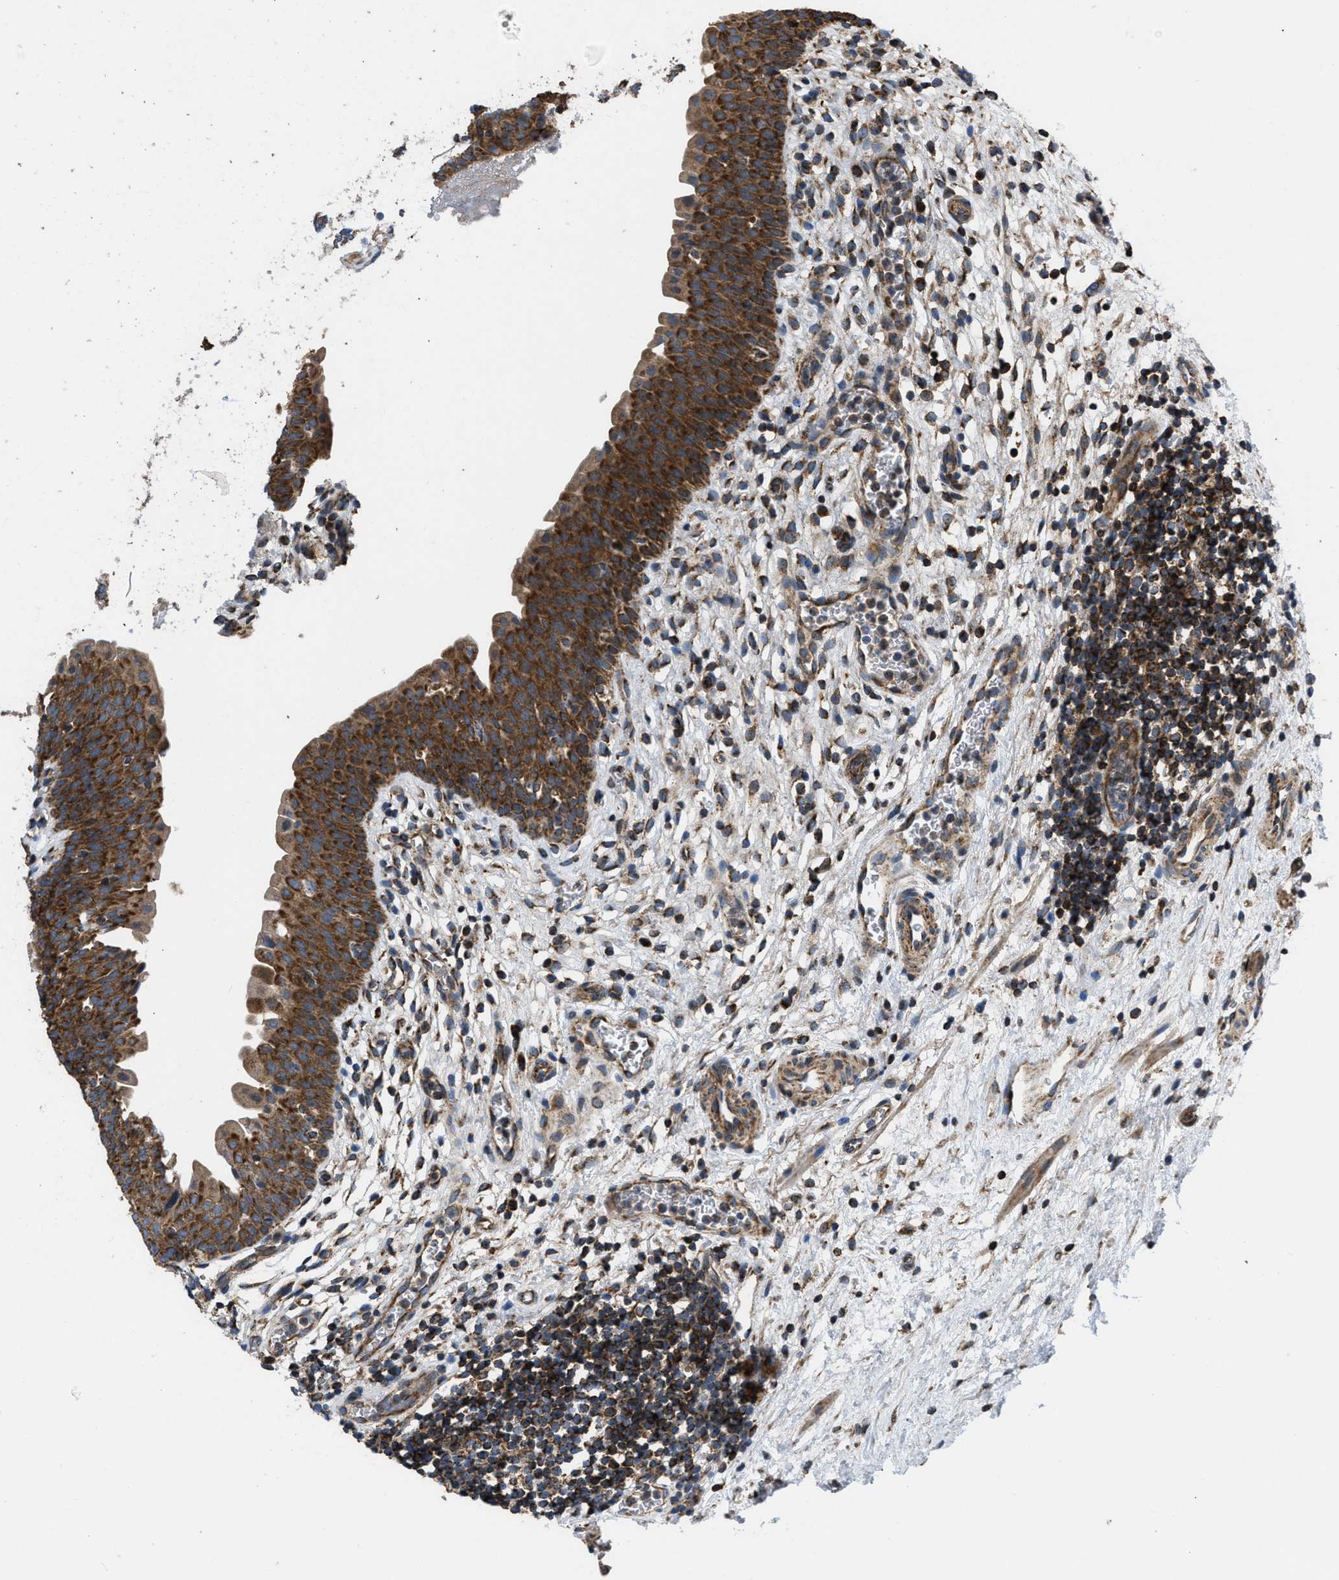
{"staining": {"intensity": "strong", "quantity": ">75%", "location": "cytoplasmic/membranous"}, "tissue": "urinary bladder", "cell_type": "Urothelial cells", "image_type": "normal", "snomed": [{"axis": "morphology", "description": "Normal tissue, NOS"}, {"axis": "topography", "description": "Urinary bladder"}], "caption": "DAB immunohistochemical staining of normal urinary bladder displays strong cytoplasmic/membranous protein staining in approximately >75% of urothelial cells. (Stains: DAB in brown, nuclei in blue, Microscopy: brightfield microscopy at high magnification).", "gene": "OPTN", "patient": {"sex": "male", "age": 37}}